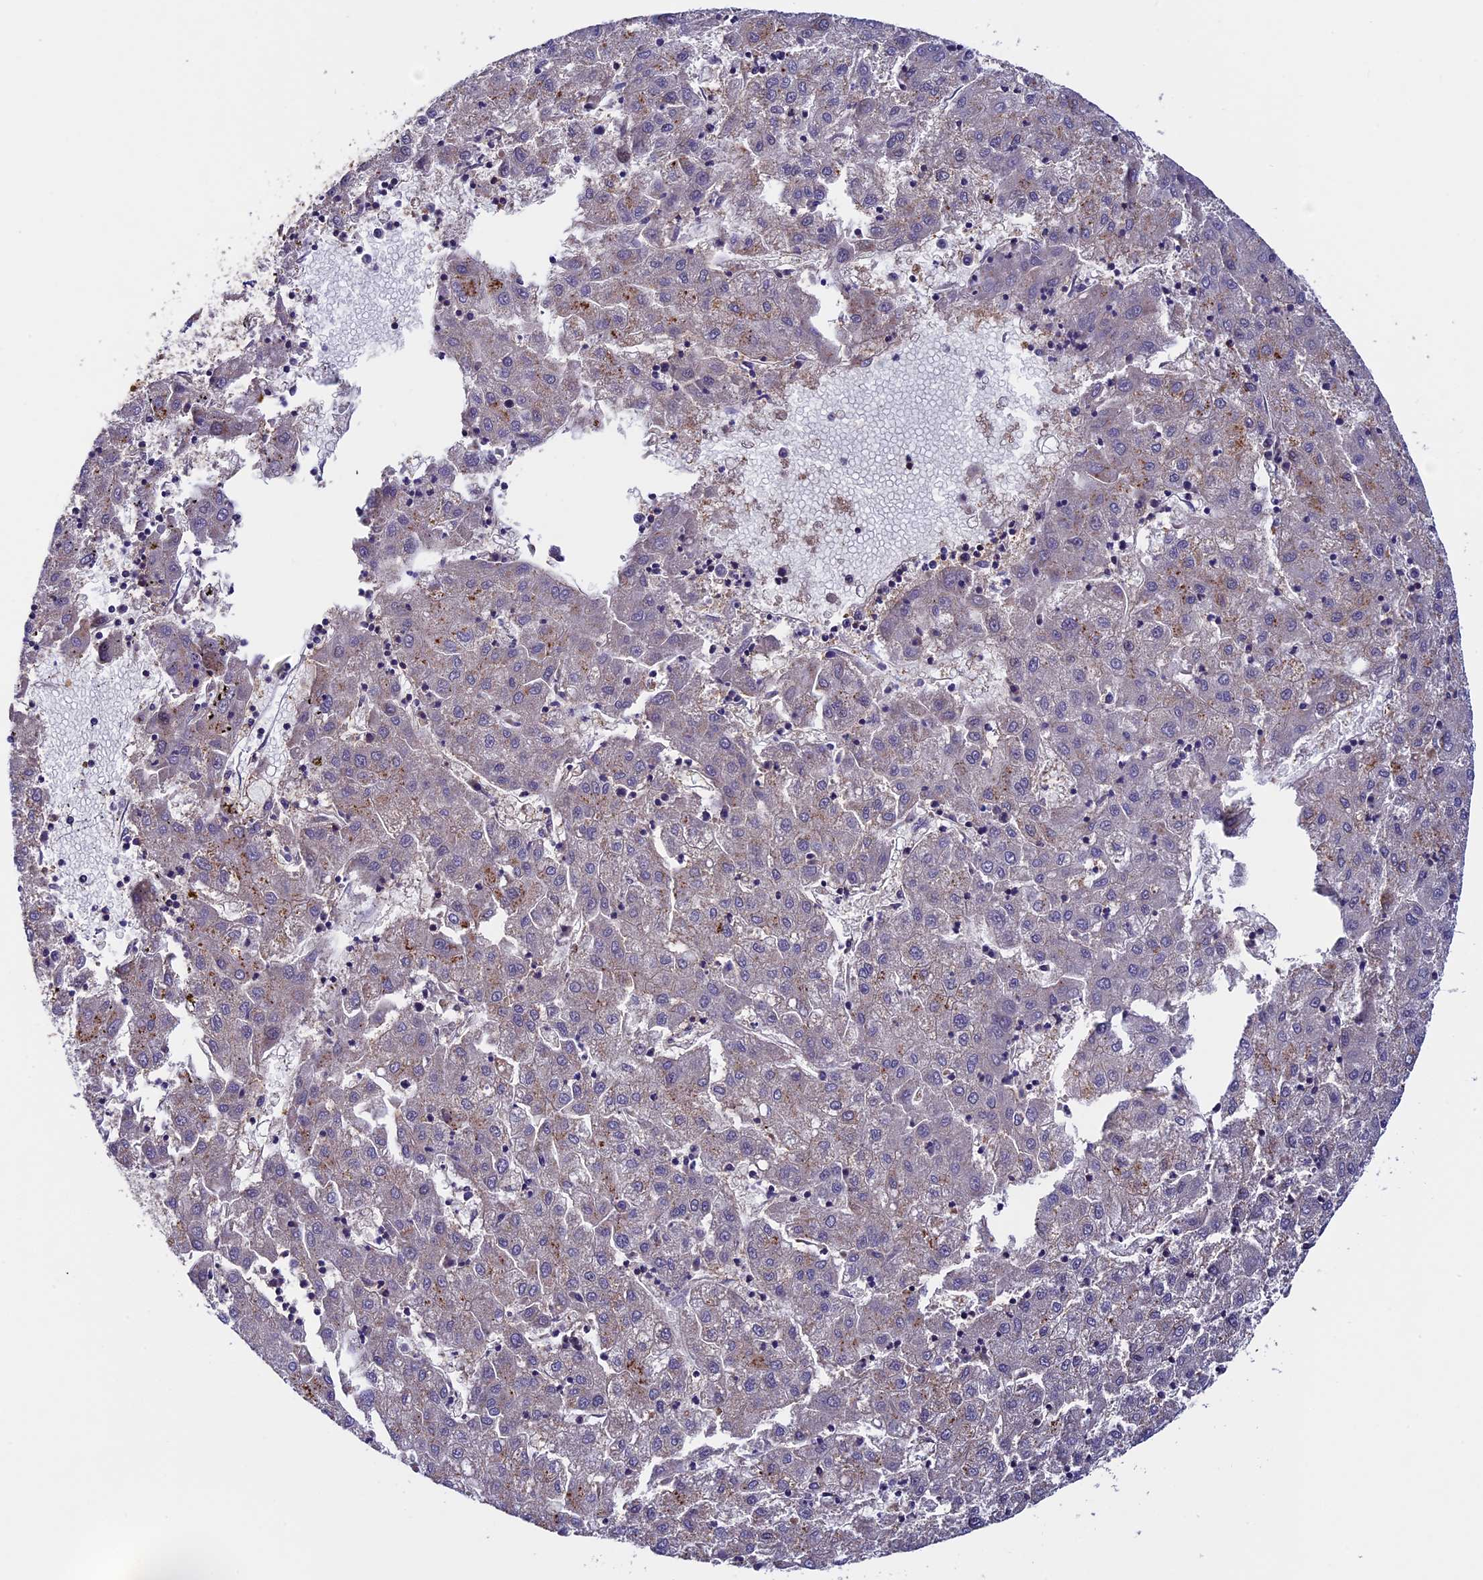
{"staining": {"intensity": "negative", "quantity": "none", "location": "none"}, "tissue": "liver cancer", "cell_type": "Tumor cells", "image_type": "cancer", "snomed": [{"axis": "morphology", "description": "Carcinoma, Hepatocellular, NOS"}, {"axis": "topography", "description": "Liver"}], "caption": "A high-resolution histopathology image shows immunohistochemistry (IHC) staining of liver cancer, which reveals no significant positivity in tumor cells.", "gene": "SLC9A5", "patient": {"sex": "male", "age": 72}}